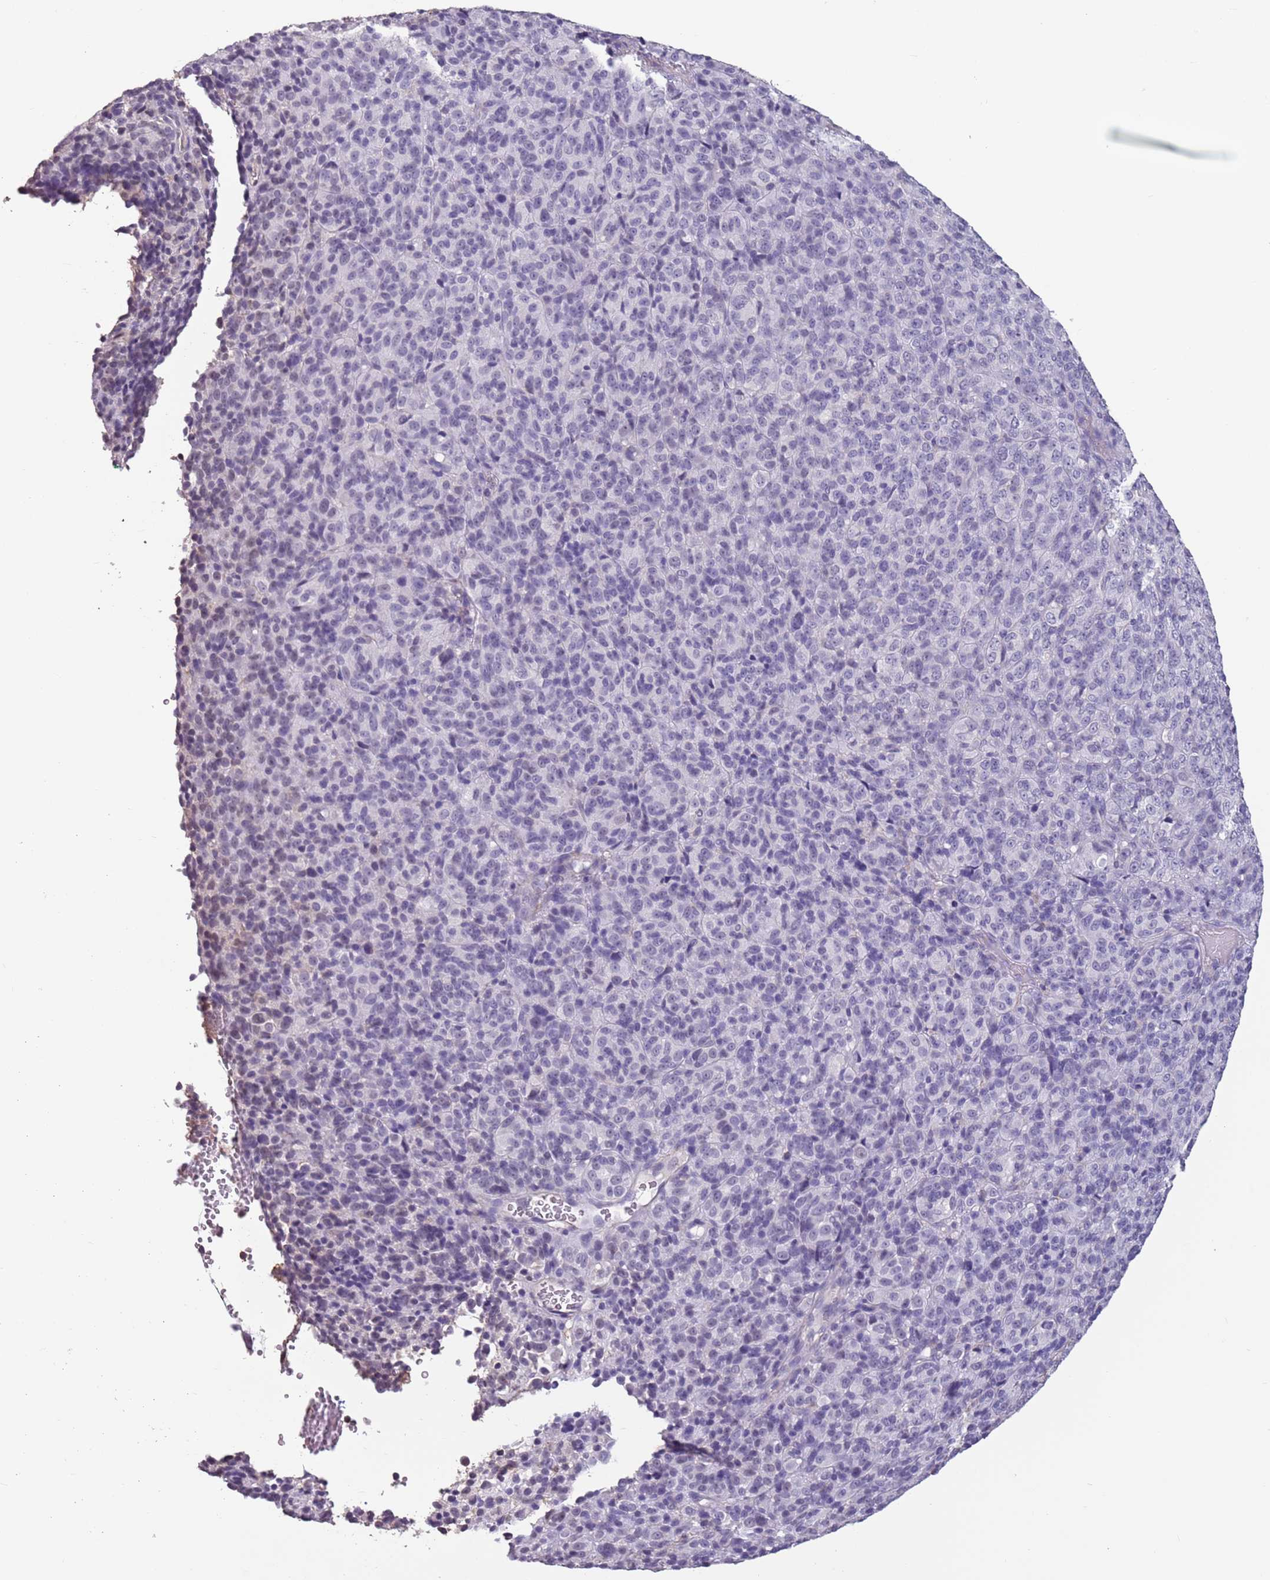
{"staining": {"intensity": "negative", "quantity": "none", "location": "none"}, "tissue": "melanoma", "cell_type": "Tumor cells", "image_type": "cancer", "snomed": [{"axis": "morphology", "description": "Malignant melanoma, Metastatic site"}, {"axis": "topography", "description": "Brain"}], "caption": "High power microscopy image of an immunohistochemistry histopathology image of melanoma, revealing no significant expression in tumor cells.", "gene": "SUN5", "patient": {"sex": "female", "age": 56}}